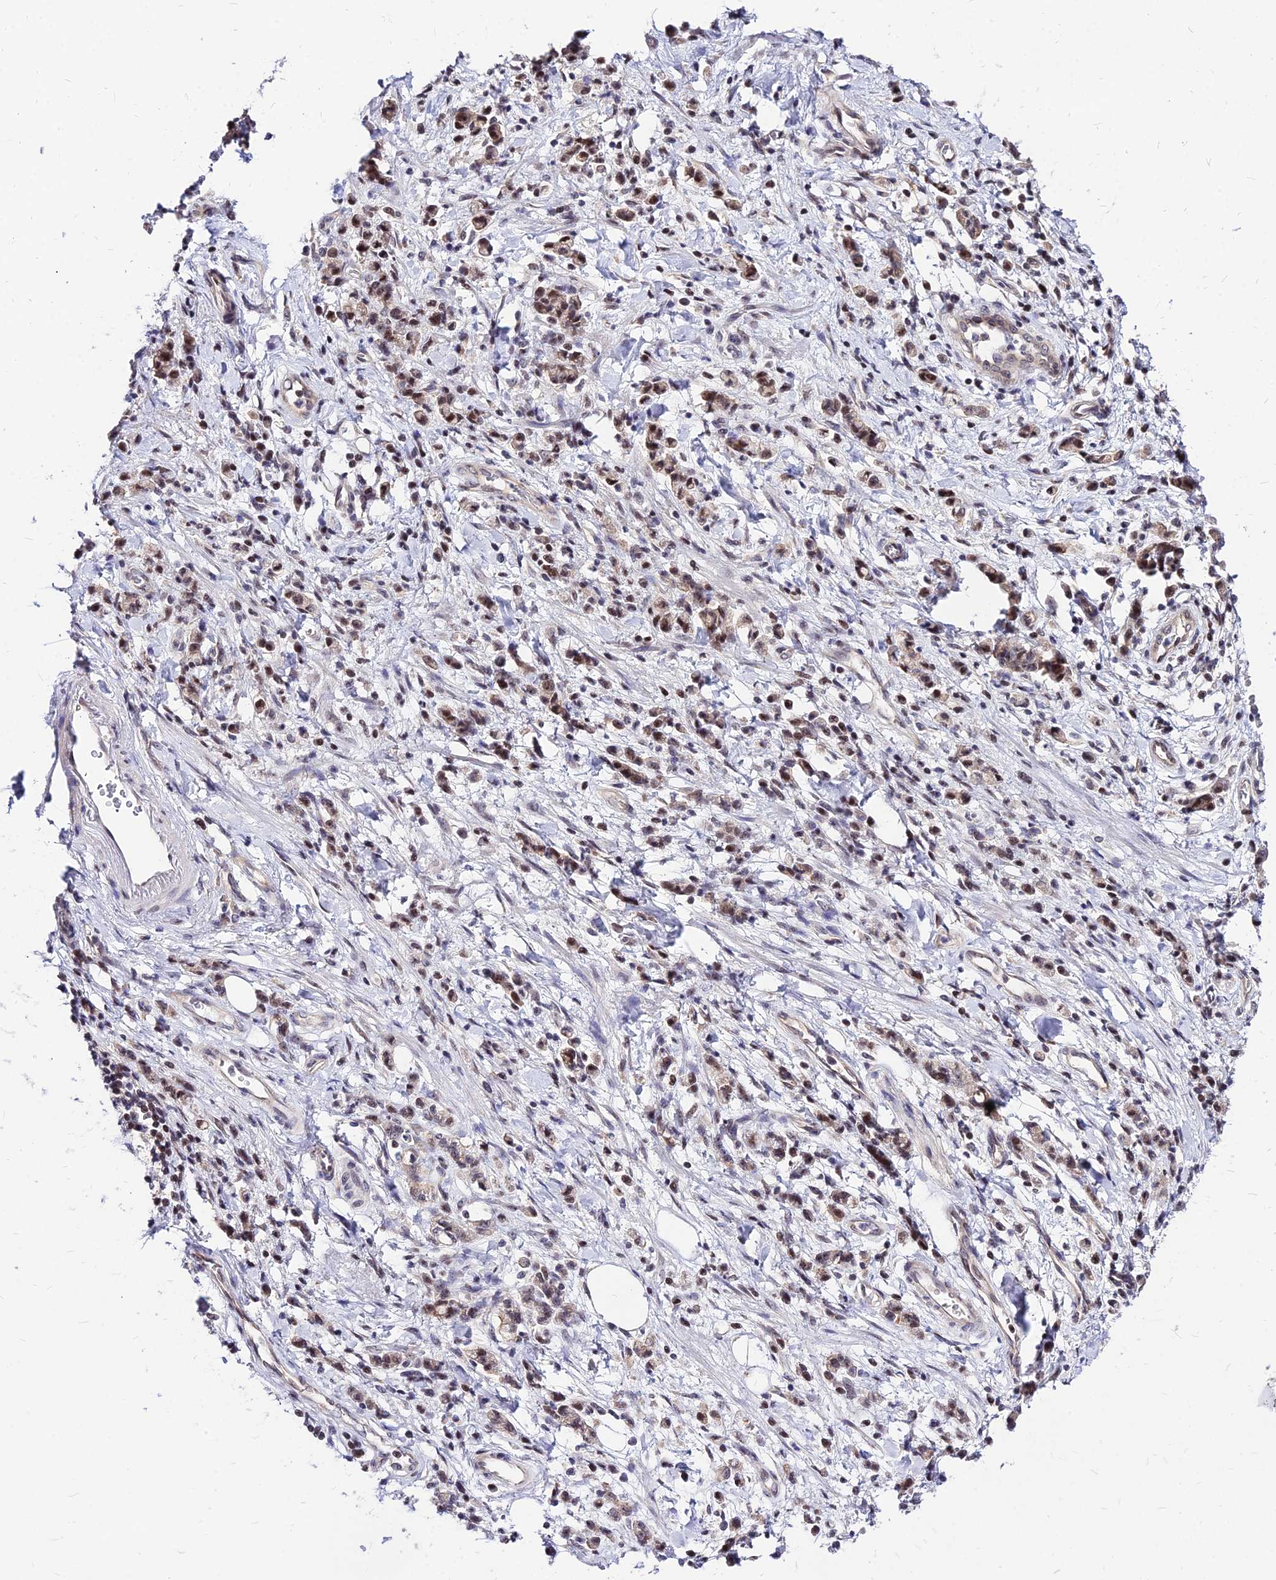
{"staining": {"intensity": "moderate", "quantity": ">75%", "location": "nuclear"}, "tissue": "stomach cancer", "cell_type": "Tumor cells", "image_type": "cancer", "snomed": [{"axis": "morphology", "description": "Adenocarcinoma, NOS"}, {"axis": "topography", "description": "Stomach"}], "caption": "High-magnification brightfield microscopy of stomach cancer stained with DAB (3,3'-diaminobenzidine) (brown) and counterstained with hematoxylin (blue). tumor cells exhibit moderate nuclear positivity is appreciated in about>75% of cells.", "gene": "DDX55", "patient": {"sex": "male", "age": 76}}